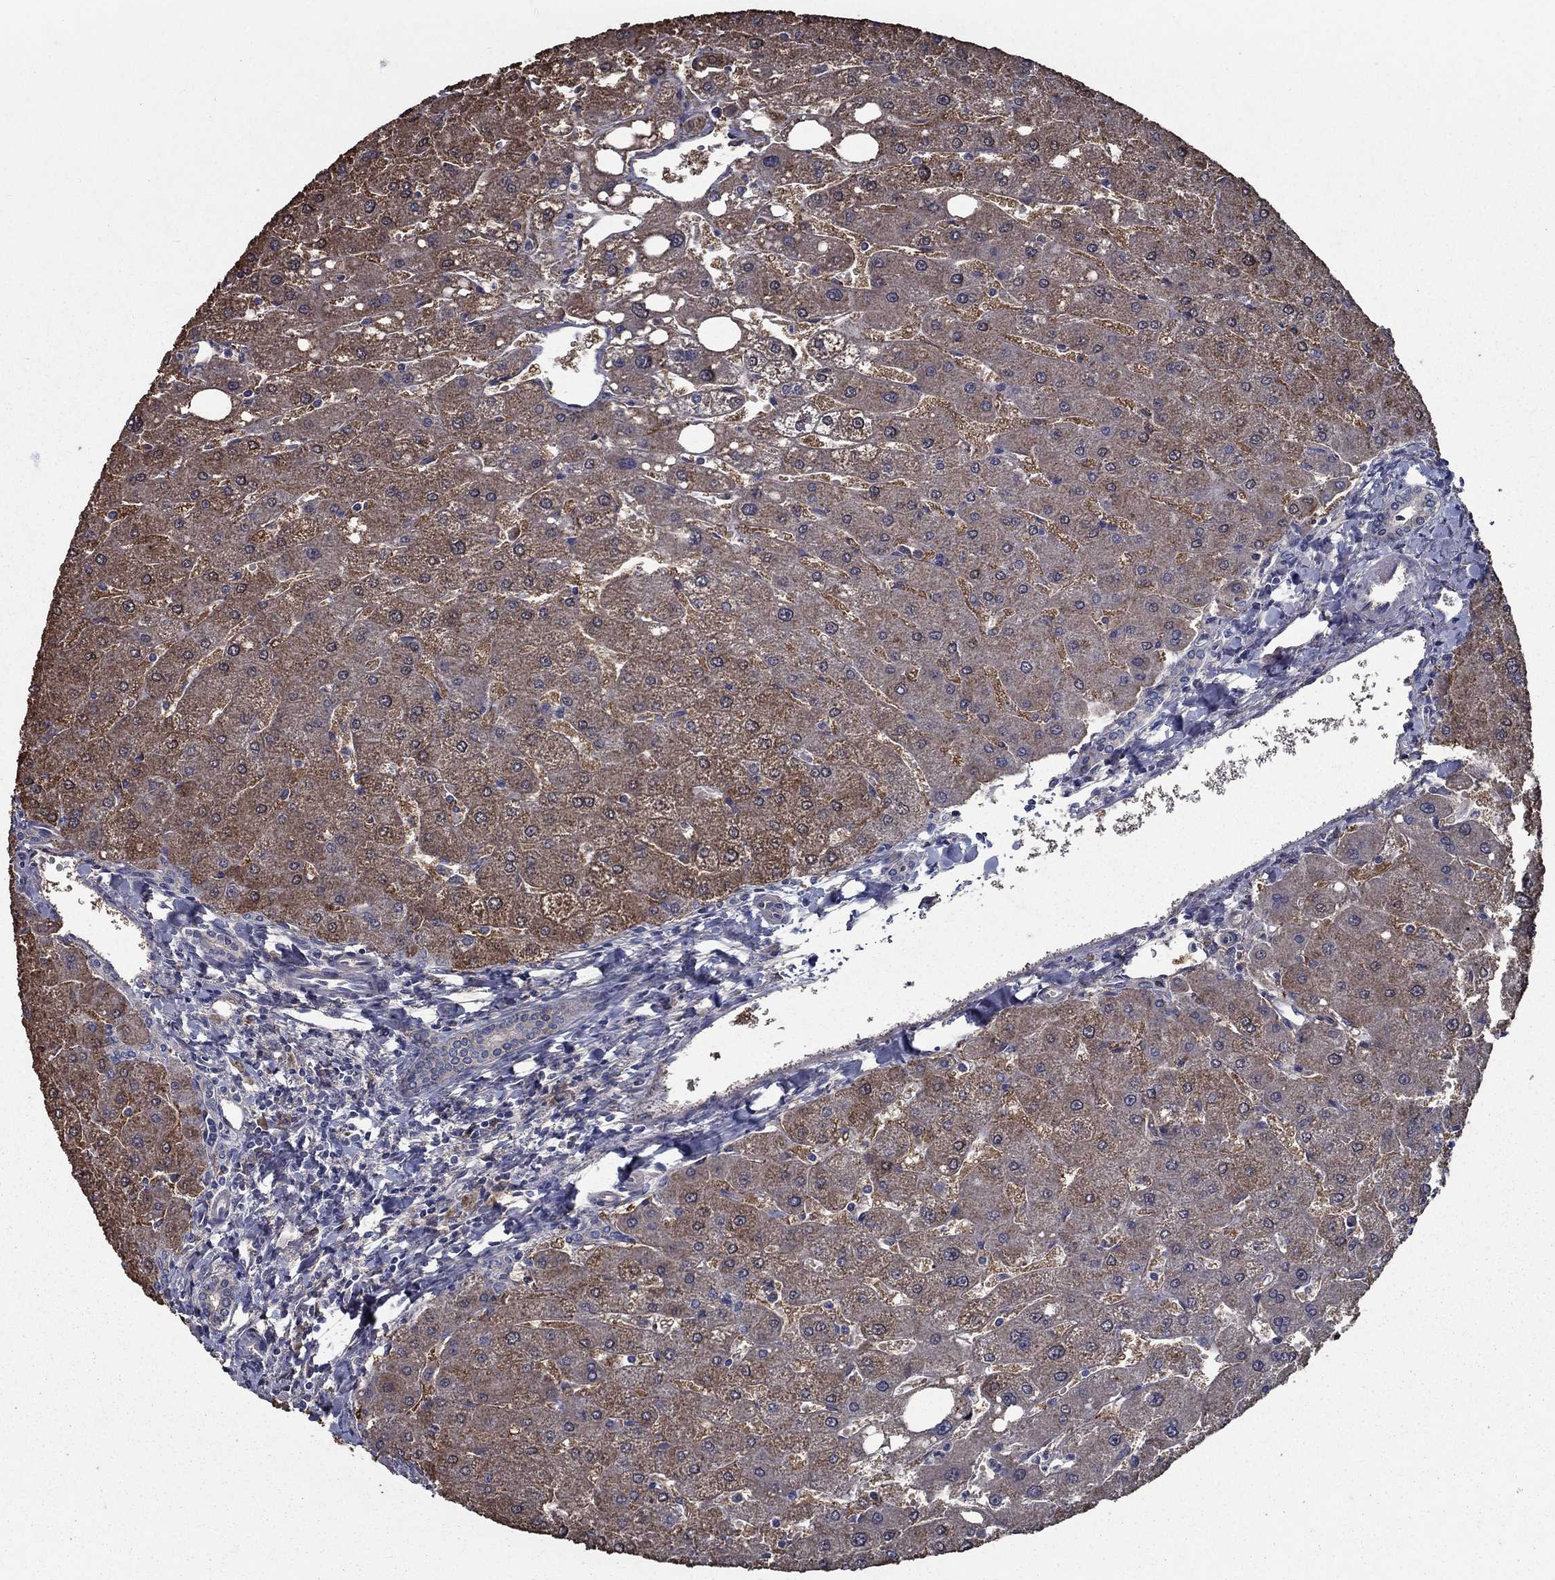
{"staining": {"intensity": "negative", "quantity": "none", "location": "none"}, "tissue": "liver", "cell_type": "Cholangiocytes", "image_type": "normal", "snomed": [{"axis": "morphology", "description": "Normal tissue, NOS"}, {"axis": "topography", "description": "Liver"}], "caption": "Human liver stained for a protein using IHC reveals no positivity in cholangiocytes.", "gene": "SLC44A1", "patient": {"sex": "male", "age": 67}}